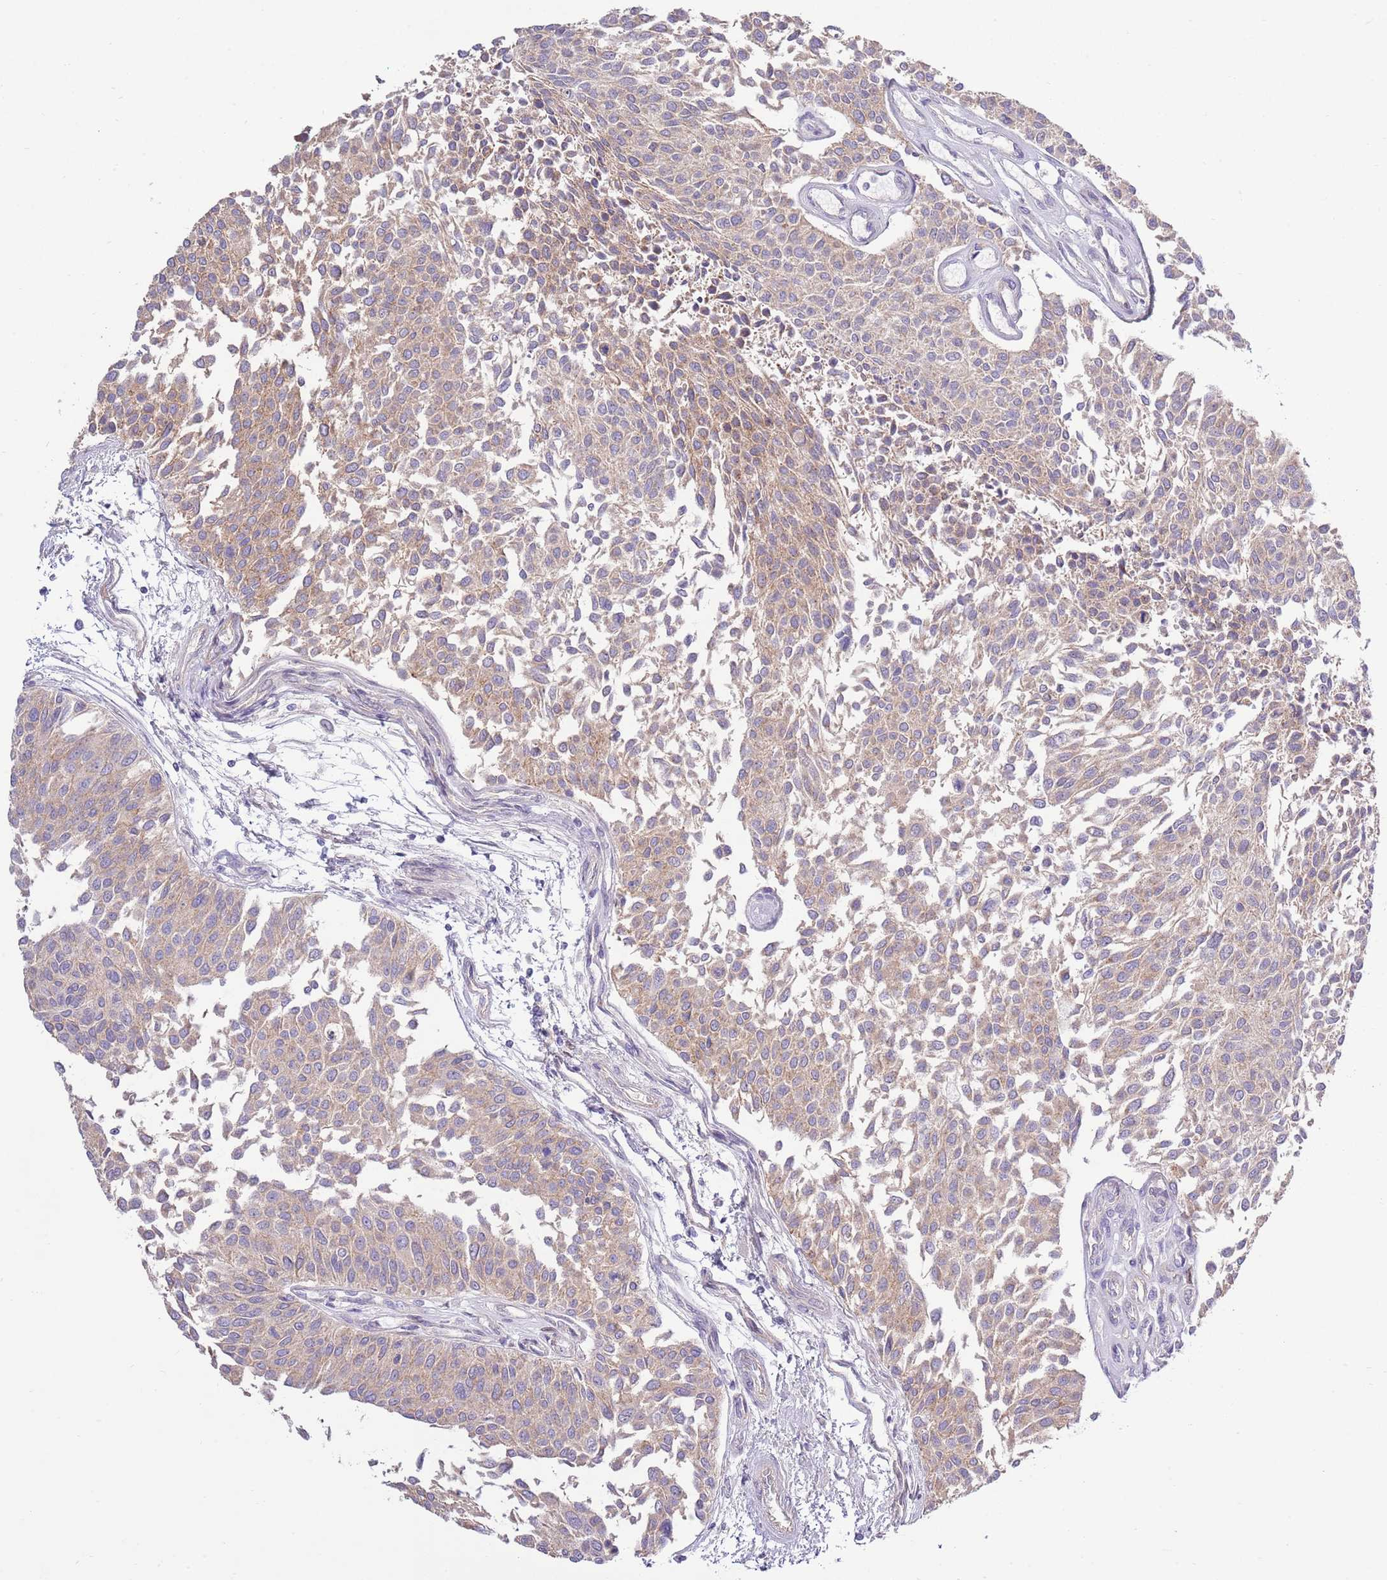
{"staining": {"intensity": "weak", "quantity": "25%-75%", "location": "cytoplasmic/membranous"}, "tissue": "urothelial cancer", "cell_type": "Tumor cells", "image_type": "cancer", "snomed": [{"axis": "morphology", "description": "Urothelial carcinoma, NOS"}, {"axis": "topography", "description": "Urinary bladder"}], "caption": "Tumor cells exhibit weak cytoplasmic/membranous staining in about 25%-75% of cells in urothelial cancer.", "gene": "ARL2BP", "patient": {"sex": "male", "age": 55}}